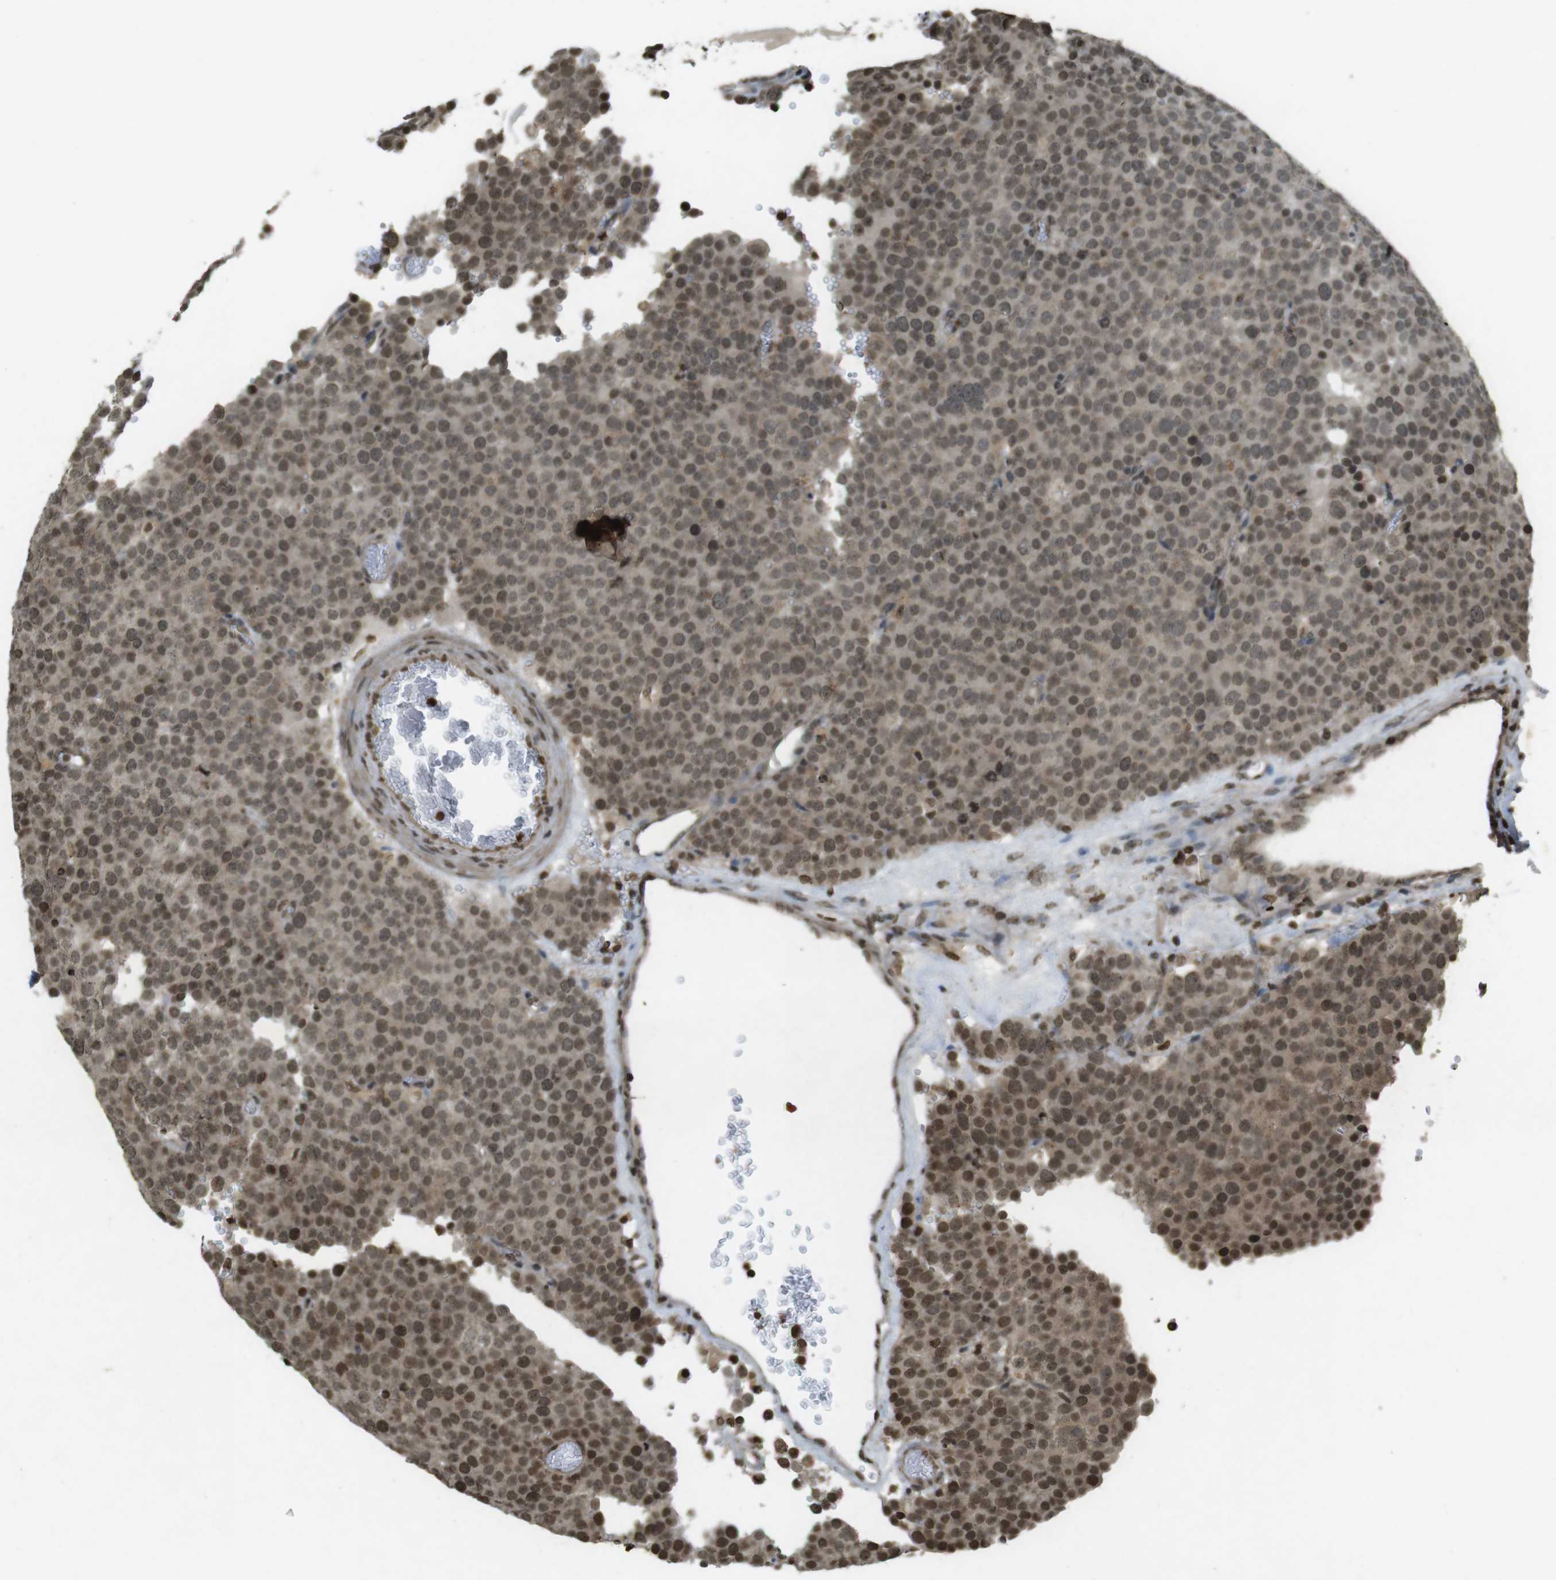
{"staining": {"intensity": "moderate", "quantity": ">75%", "location": "cytoplasmic/membranous,nuclear"}, "tissue": "testis cancer", "cell_type": "Tumor cells", "image_type": "cancer", "snomed": [{"axis": "morphology", "description": "Normal tissue, NOS"}, {"axis": "morphology", "description": "Seminoma, NOS"}, {"axis": "topography", "description": "Testis"}], "caption": "Protein staining of testis cancer (seminoma) tissue exhibits moderate cytoplasmic/membranous and nuclear staining in about >75% of tumor cells. Nuclei are stained in blue.", "gene": "ORC4", "patient": {"sex": "male", "age": 71}}